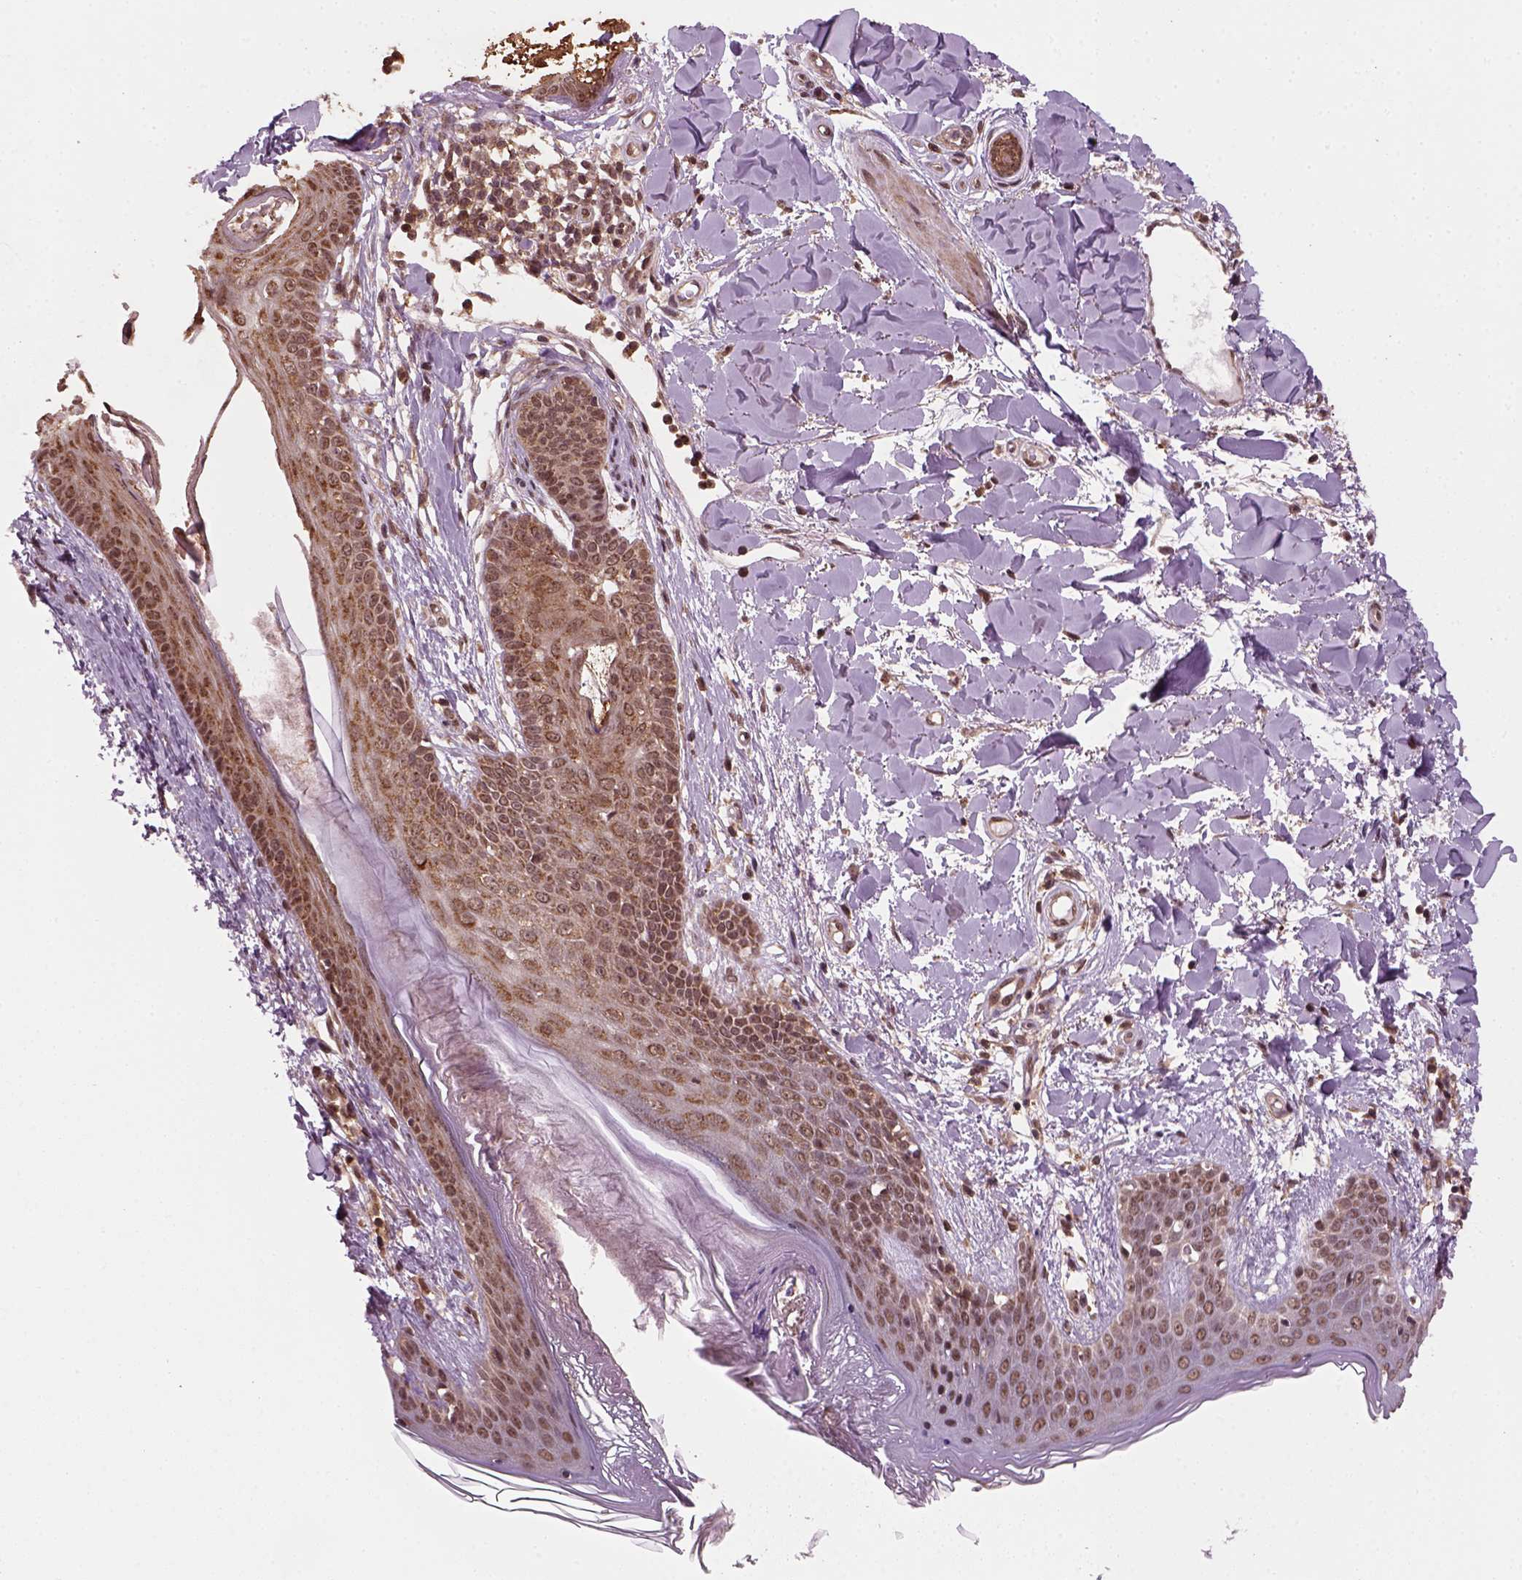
{"staining": {"intensity": "strong", "quantity": ">75%", "location": "cytoplasmic/membranous,nuclear"}, "tissue": "skin", "cell_type": "Fibroblasts", "image_type": "normal", "snomed": [{"axis": "morphology", "description": "Normal tissue, NOS"}, {"axis": "topography", "description": "Skin"}], "caption": "A high amount of strong cytoplasmic/membranous,nuclear staining is identified in approximately >75% of fibroblasts in unremarkable skin.", "gene": "NUDT9", "patient": {"sex": "female", "age": 34}}